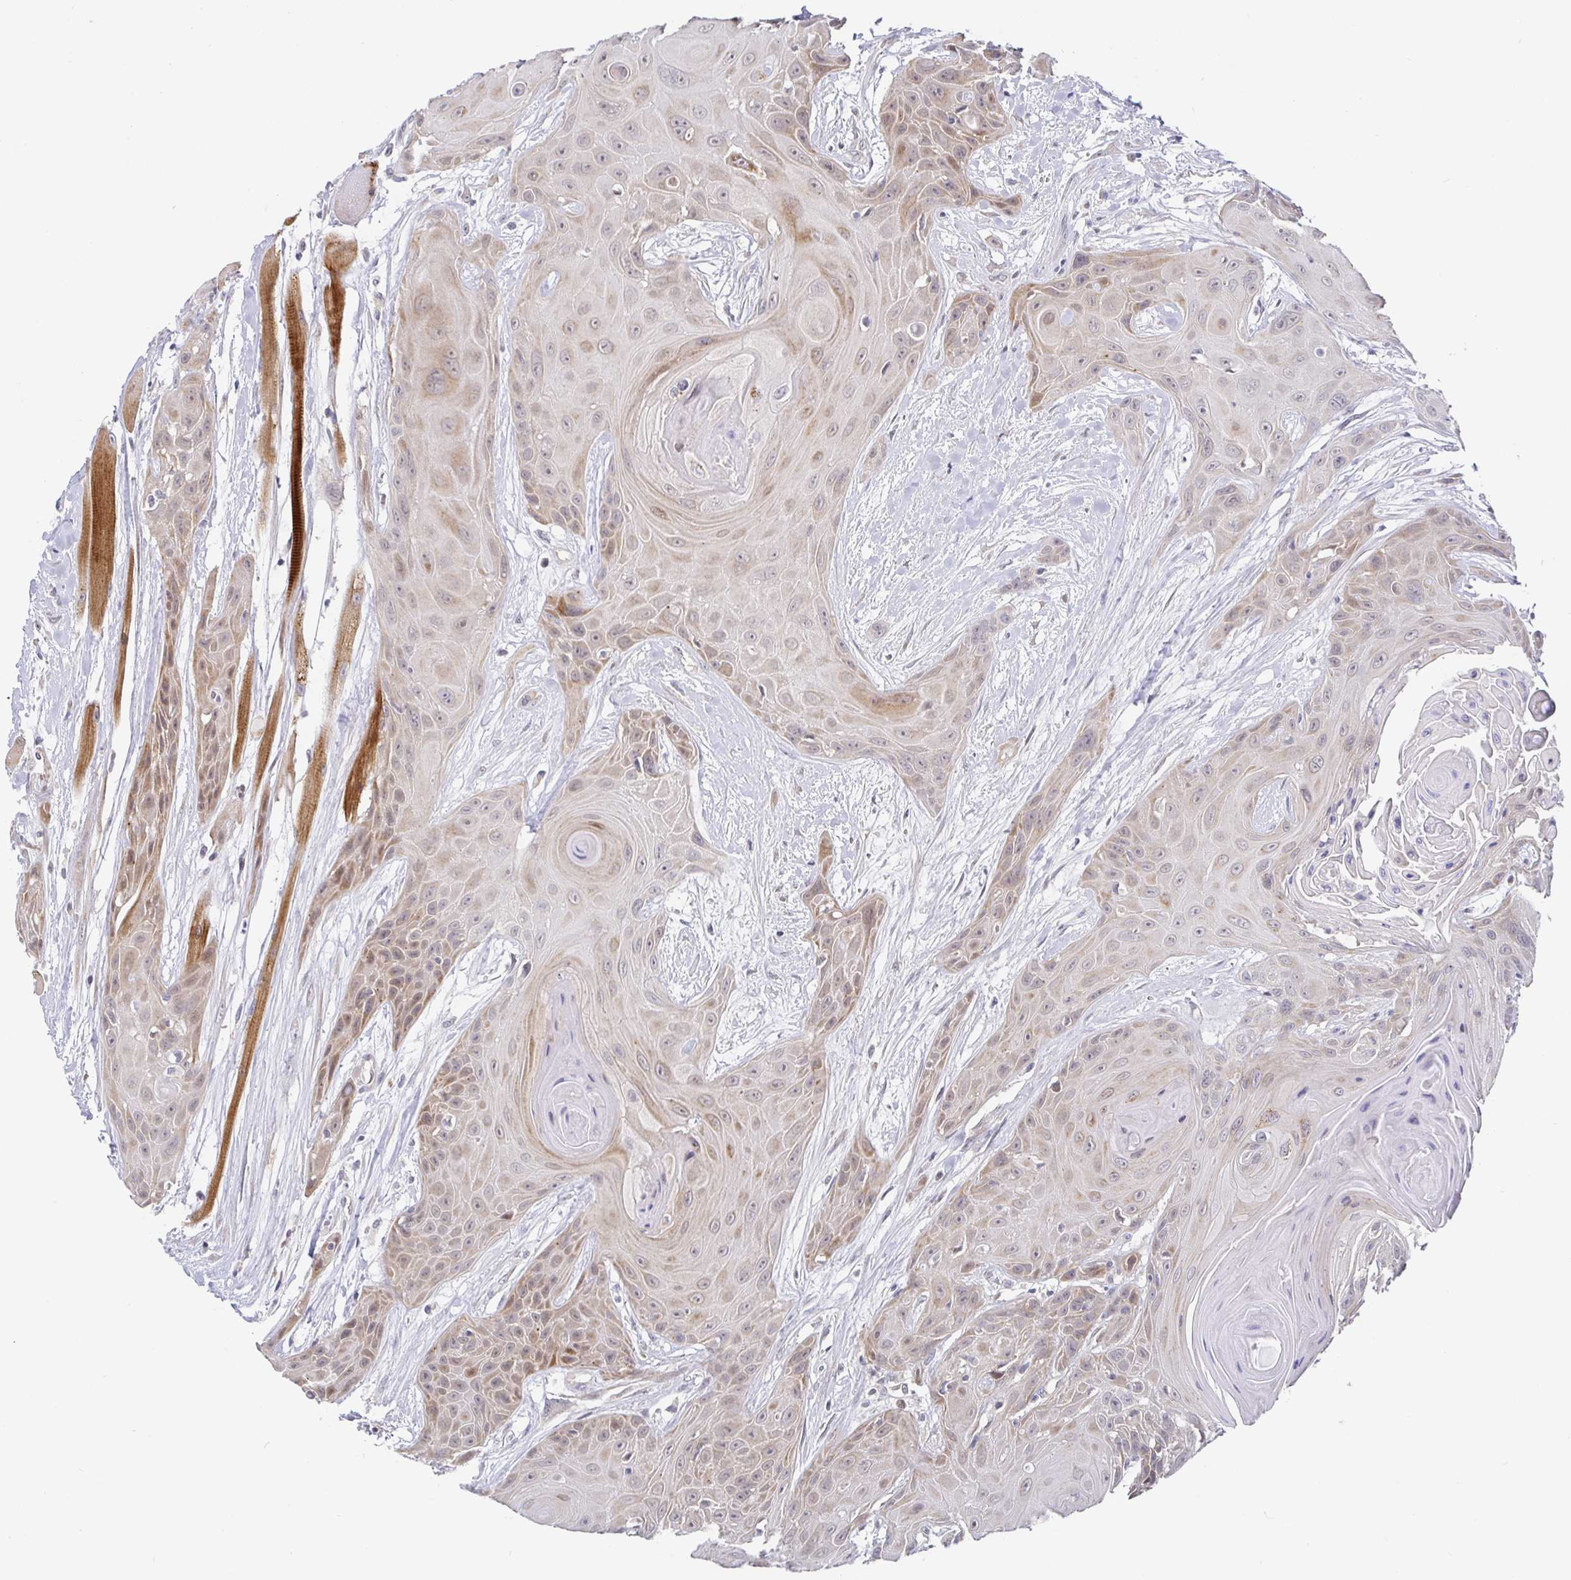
{"staining": {"intensity": "weak", "quantity": "25%-75%", "location": "cytoplasmic/membranous"}, "tissue": "head and neck cancer", "cell_type": "Tumor cells", "image_type": "cancer", "snomed": [{"axis": "morphology", "description": "Squamous cell carcinoma, NOS"}, {"axis": "topography", "description": "Head-Neck"}], "caption": "Immunohistochemistry (IHC) histopathology image of human head and neck cancer (squamous cell carcinoma) stained for a protein (brown), which shows low levels of weak cytoplasmic/membranous positivity in approximately 25%-75% of tumor cells.", "gene": "CIT", "patient": {"sex": "female", "age": 73}}